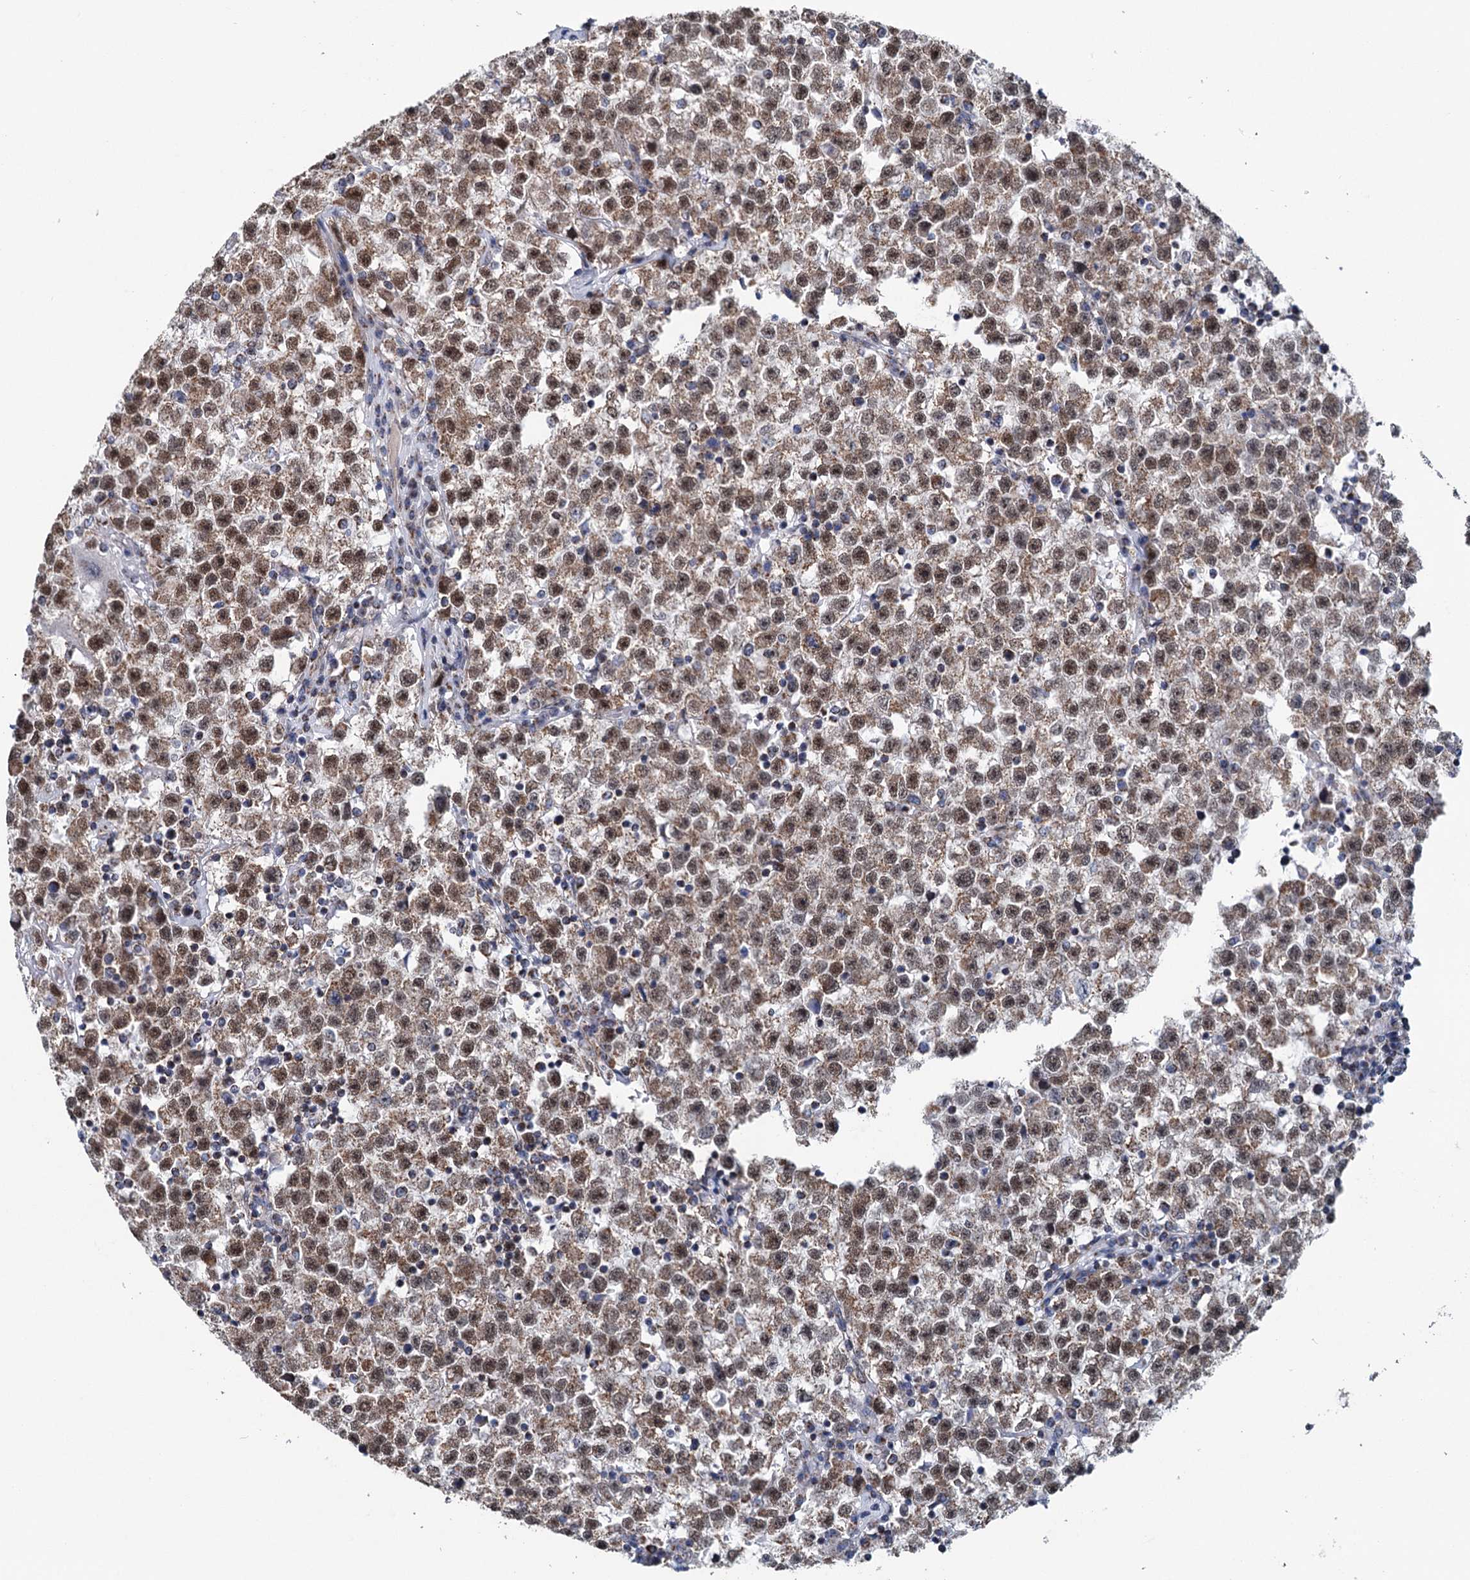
{"staining": {"intensity": "strong", "quantity": ">75%", "location": "cytoplasmic/membranous,nuclear"}, "tissue": "testis cancer", "cell_type": "Tumor cells", "image_type": "cancer", "snomed": [{"axis": "morphology", "description": "Seminoma, NOS"}, {"axis": "topography", "description": "Testis"}], "caption": "IHC (DAB (3,3'-diaminobenzidine)) staining of human testis cancer (seminoma) exhibits strong cytoplasmic/membranous and nuclear protein expression in approximately >75% of tumor cells.", "gene": "MORN3", "patient": {"sex": "male", "age": 22}}